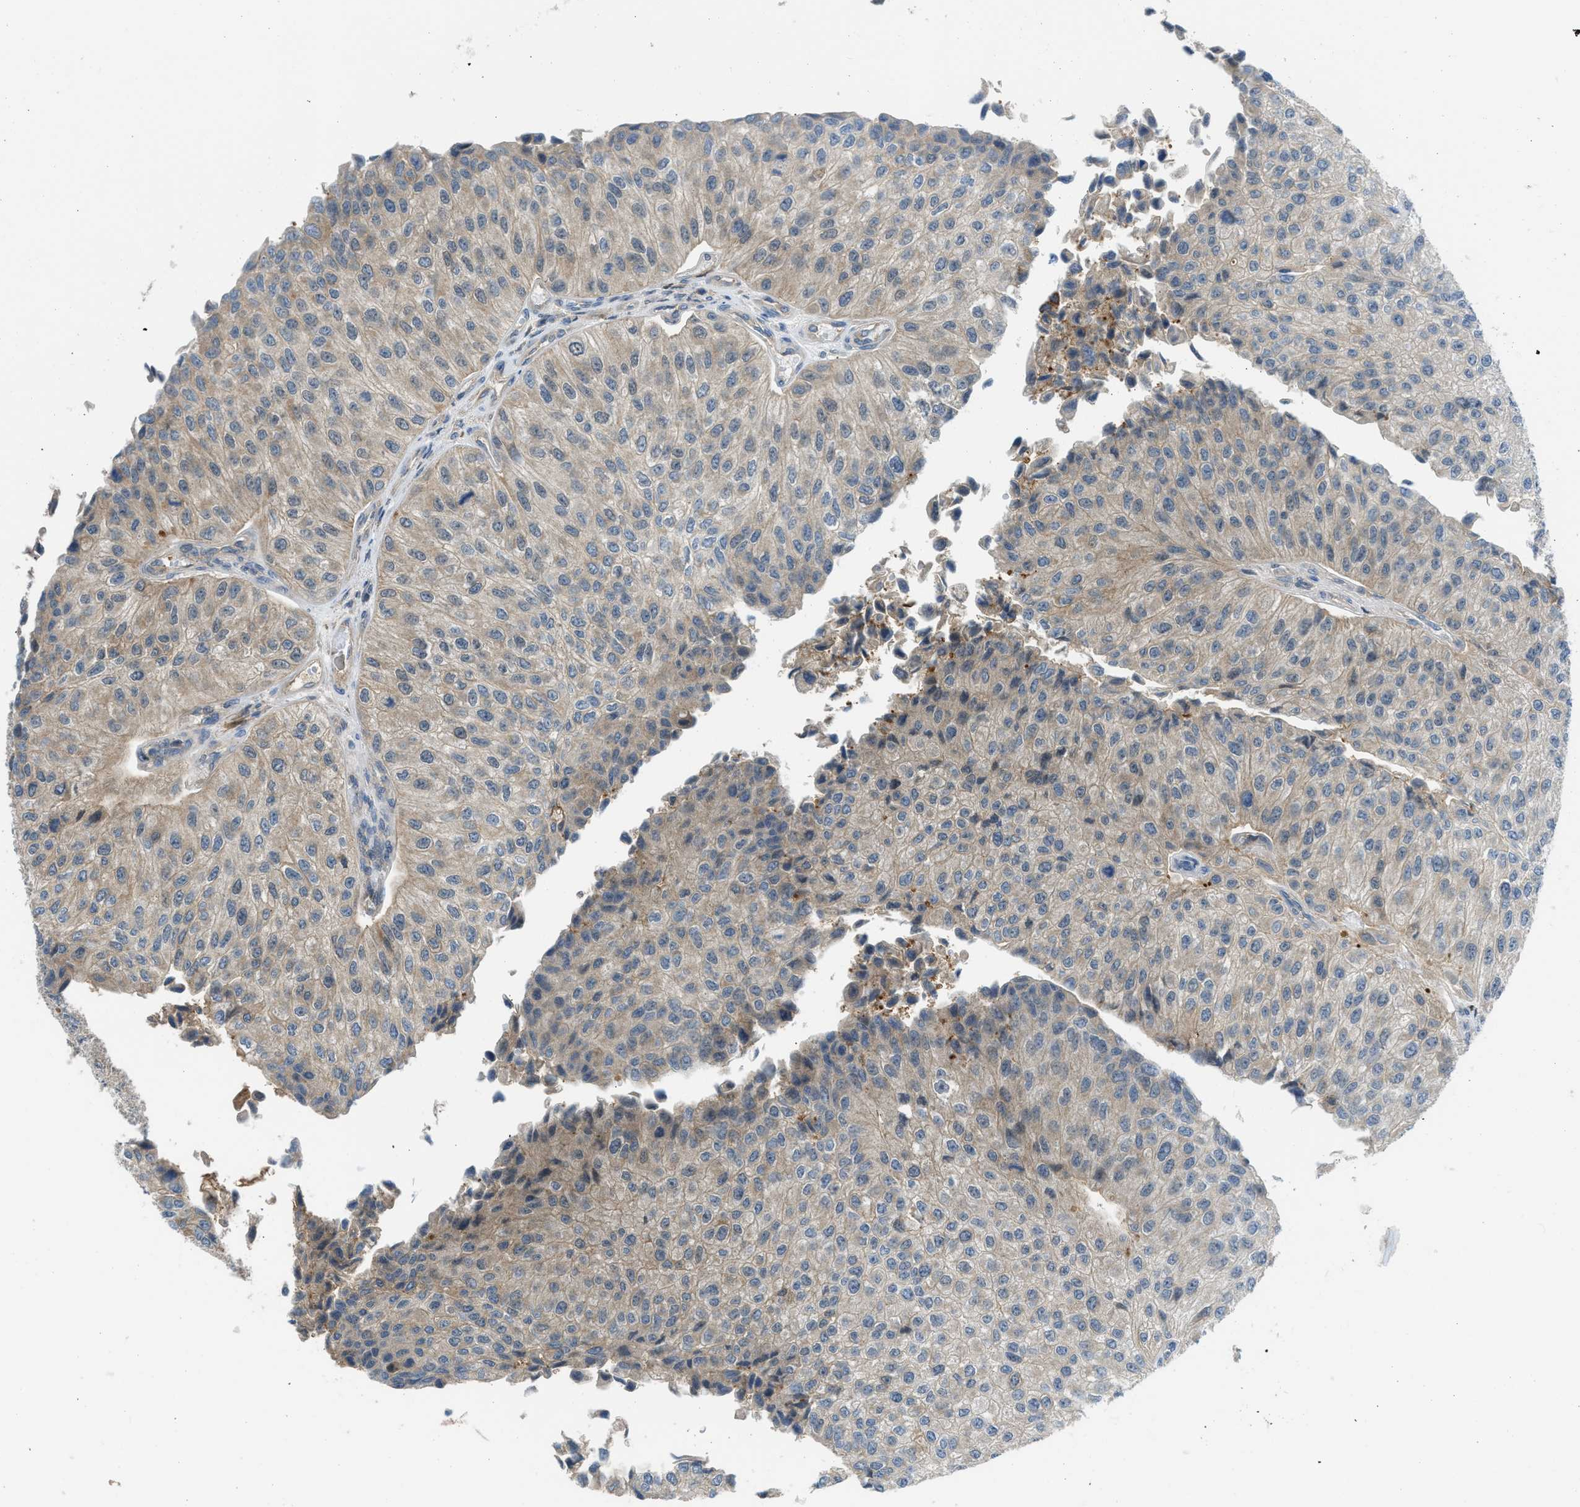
{"staining": {"intensity": "weak", "quantity": ">75%", "location": "cytoplasmic/membranous"}, "tissue": "urothelial cancer", "cell_type": "Tumor cells", "image_type": "cancer", "snomed": [{"axis": "morphology", "description": "Urothelial carcinoma, High grade"}, {"axis": "topography", "description": "Kidney"}, {"axis": "topography", "description": "Urinary bladder"}], "caption": "High-grade urothelial carcinoma stained with immunohistochemistry displays weak cytoplasmic/membranous positivity in about >75% of tumor cells. (IHC, brightfield microscopy, high magnification).", "gene": "SESN2", "patient": {"sex": "male", "age": 77}}